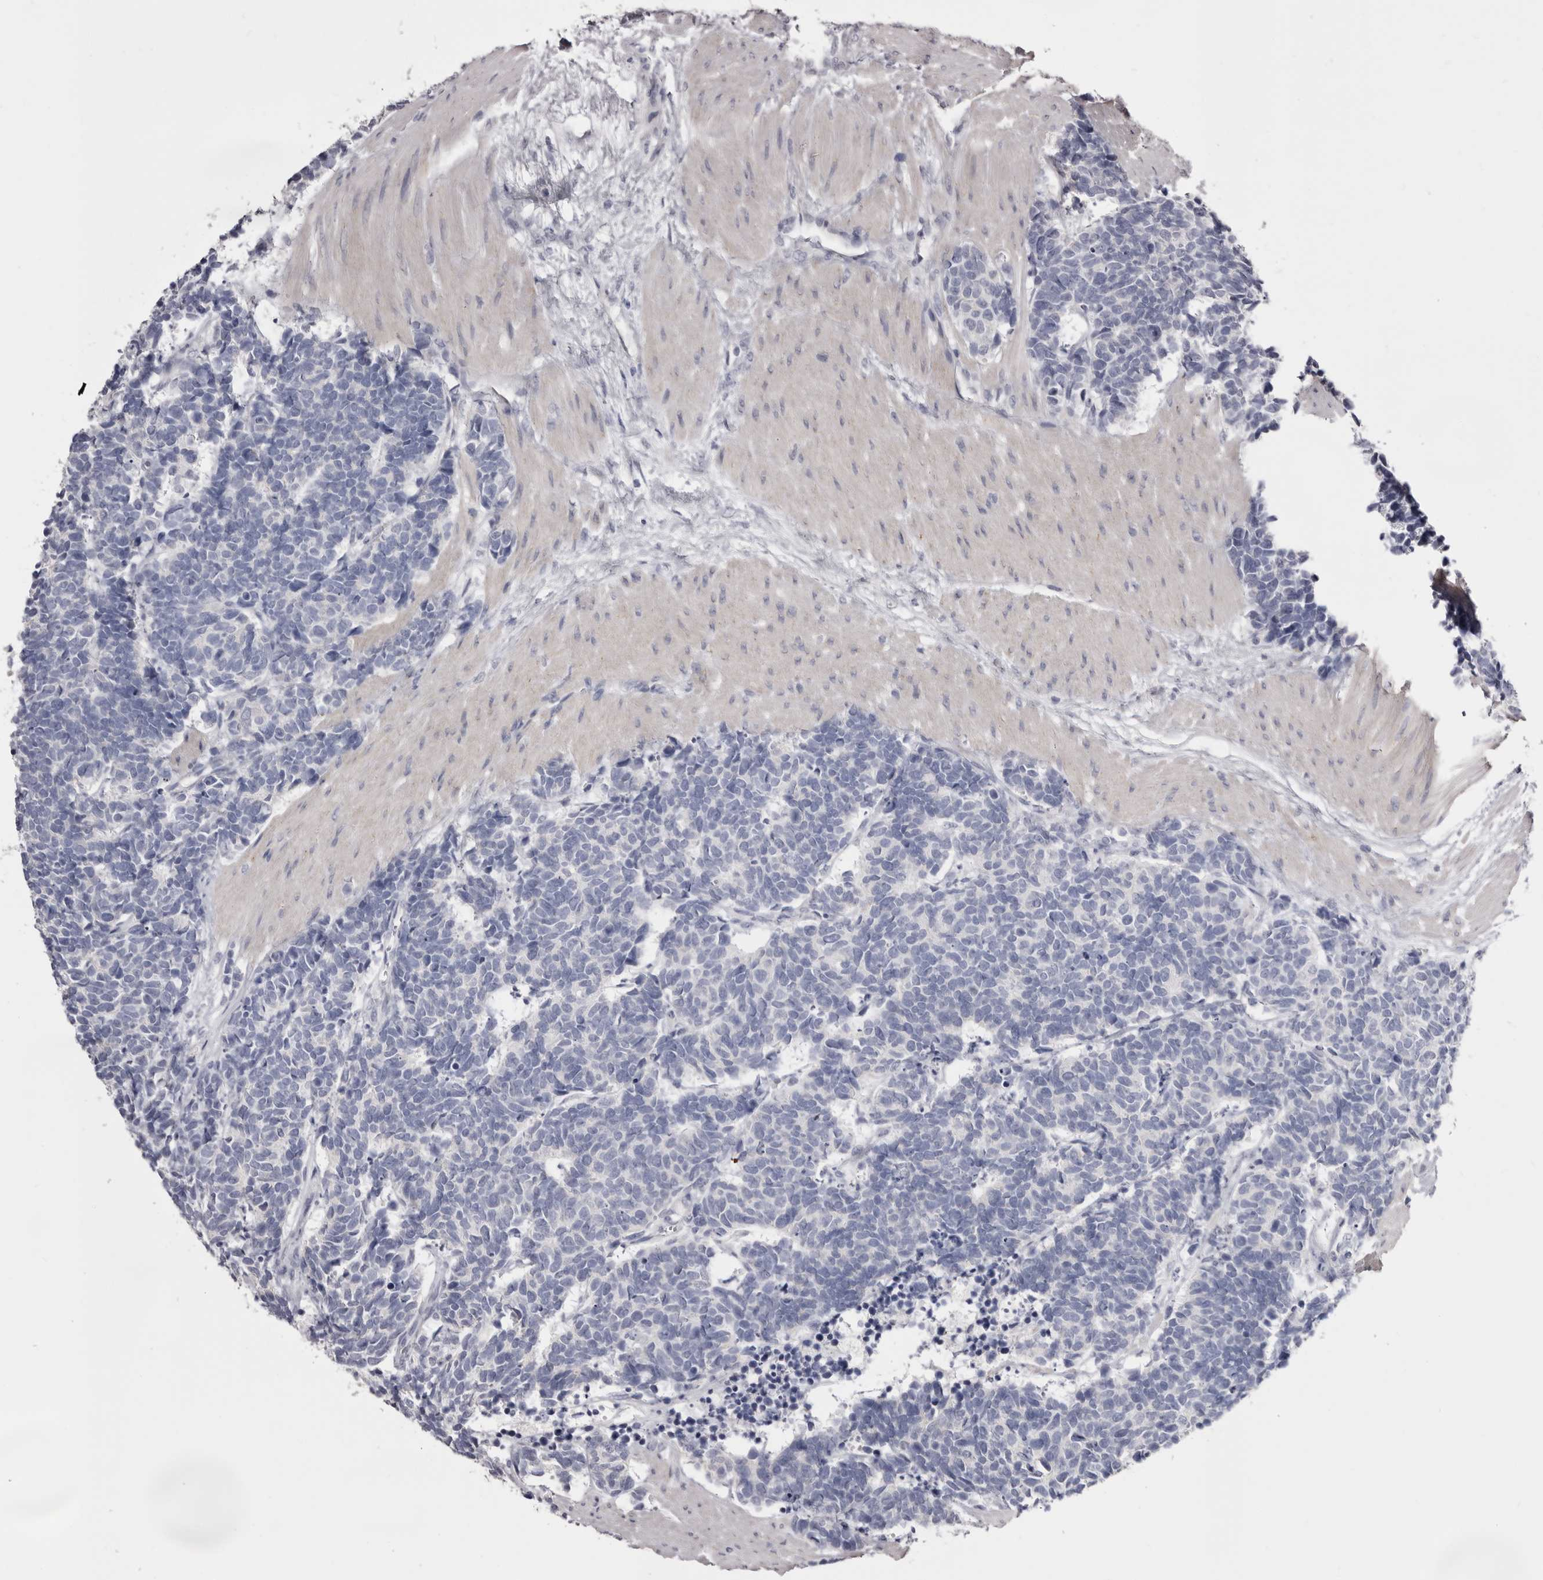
{"staining": {"intensity": "negative", "quantity": "none", "location": "none"}, "tissue": "carcinoid", "cell_type": "Tumor cells", "image_type": "cancer", "snomed": [{"axis": "morphology", "description": "Carcinoma, NOS"}, {"axis": "morphology", "description": "Carcinoid, malignant, NOS"}, {"axis": "topography", "description": "Urinary bladder"}], "caption": "Carcinoid was stained to show a protein in brown. There is no significant staining in tumor cells.", "gene": "CASQ1", "patient": {"sex": "male", "age": 57}}